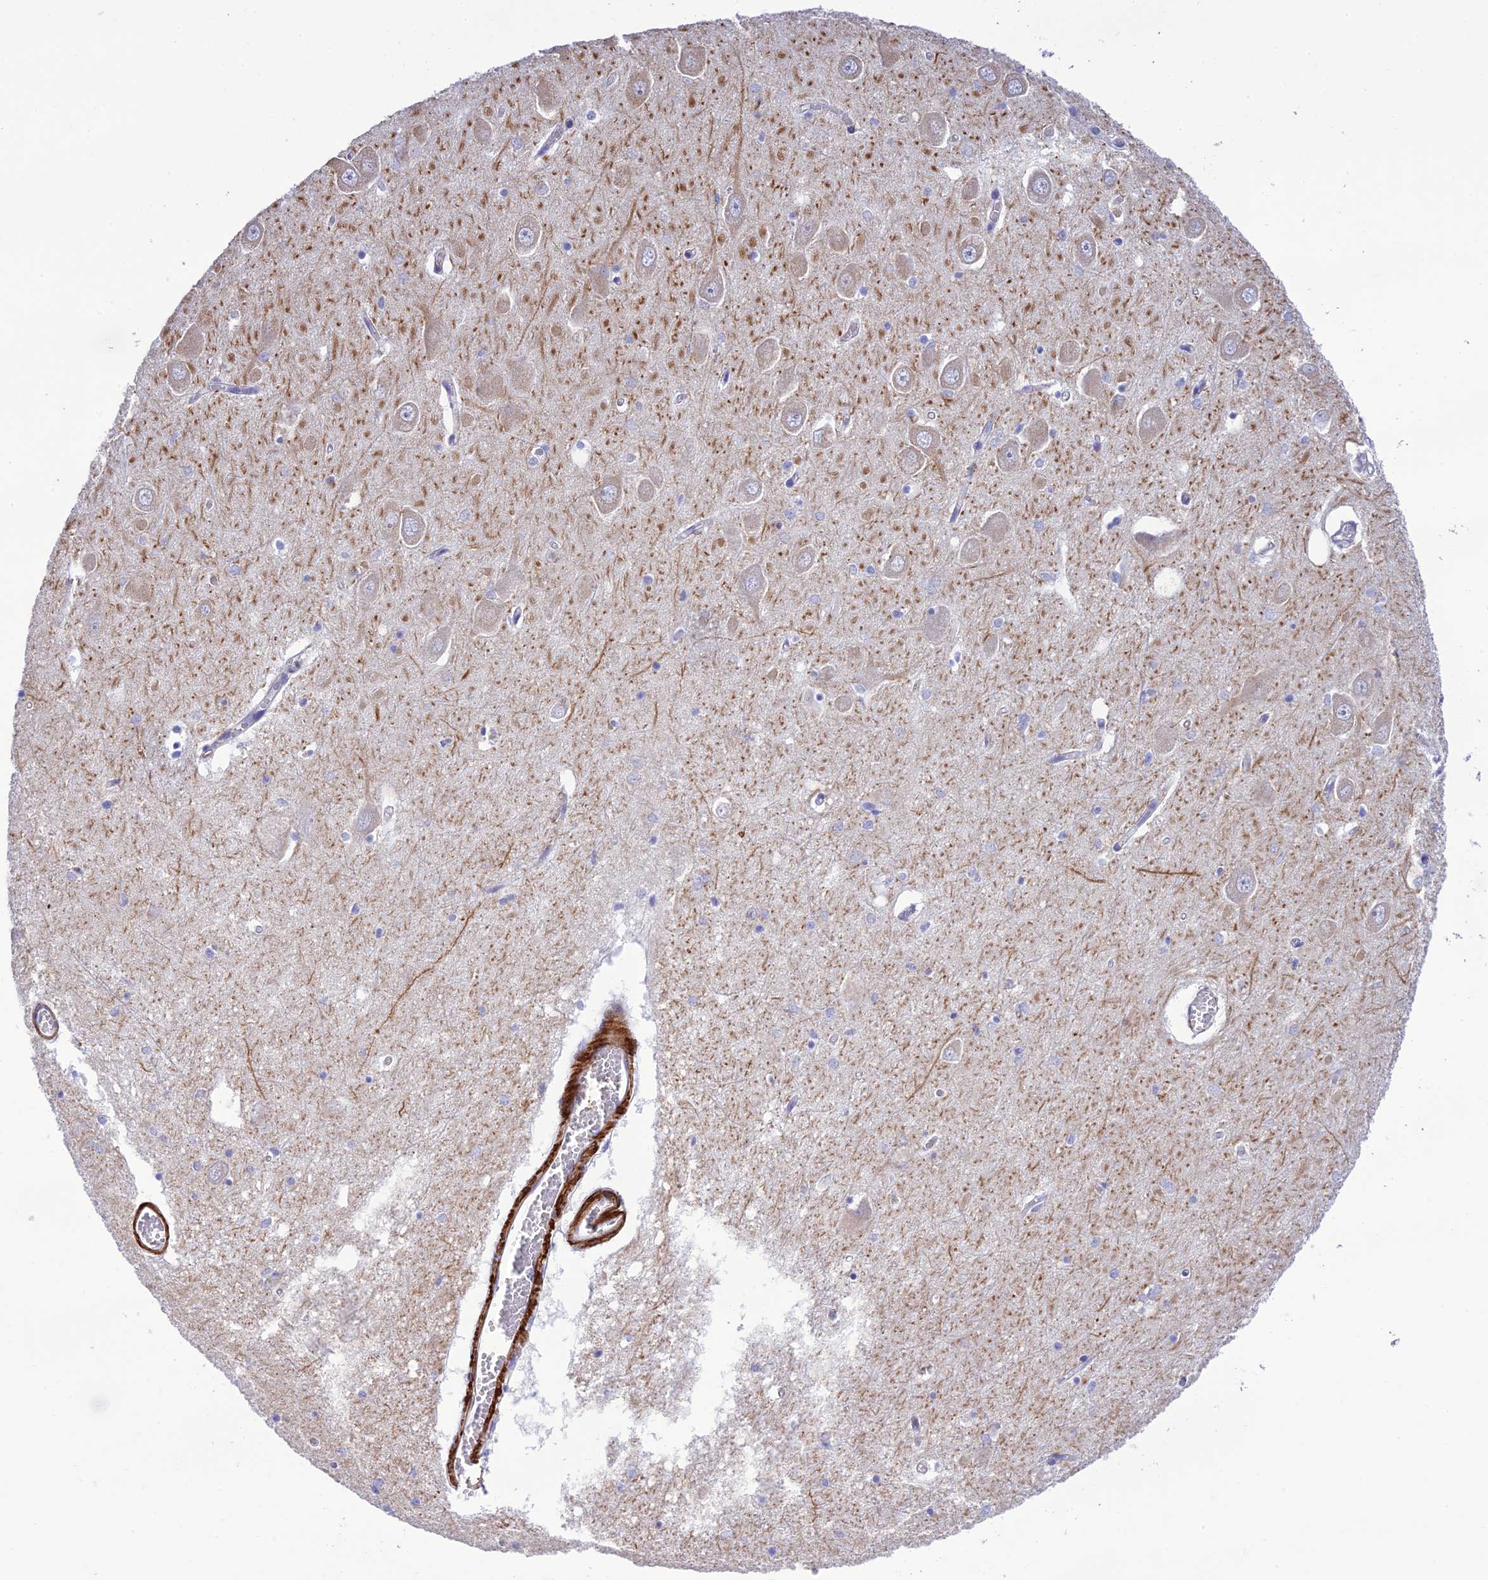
{"staining": {"intensity": "negative", "quantity": "none", "location": "none"}, "tissue": "hippocampus", "cell_type": "Glial cells", "image_type": "normal", "snomed": [{"axis": "morphology", "description": "Normal tissue, NOS"}, {"axis": "topography", "description": "Hippocampus"}], "caption": "Protein analysis of normal hippocampus displays no significant staining in glial cells.", "gene": "FRA10AC1", "patient": {"sex": "male", "age": 70}}